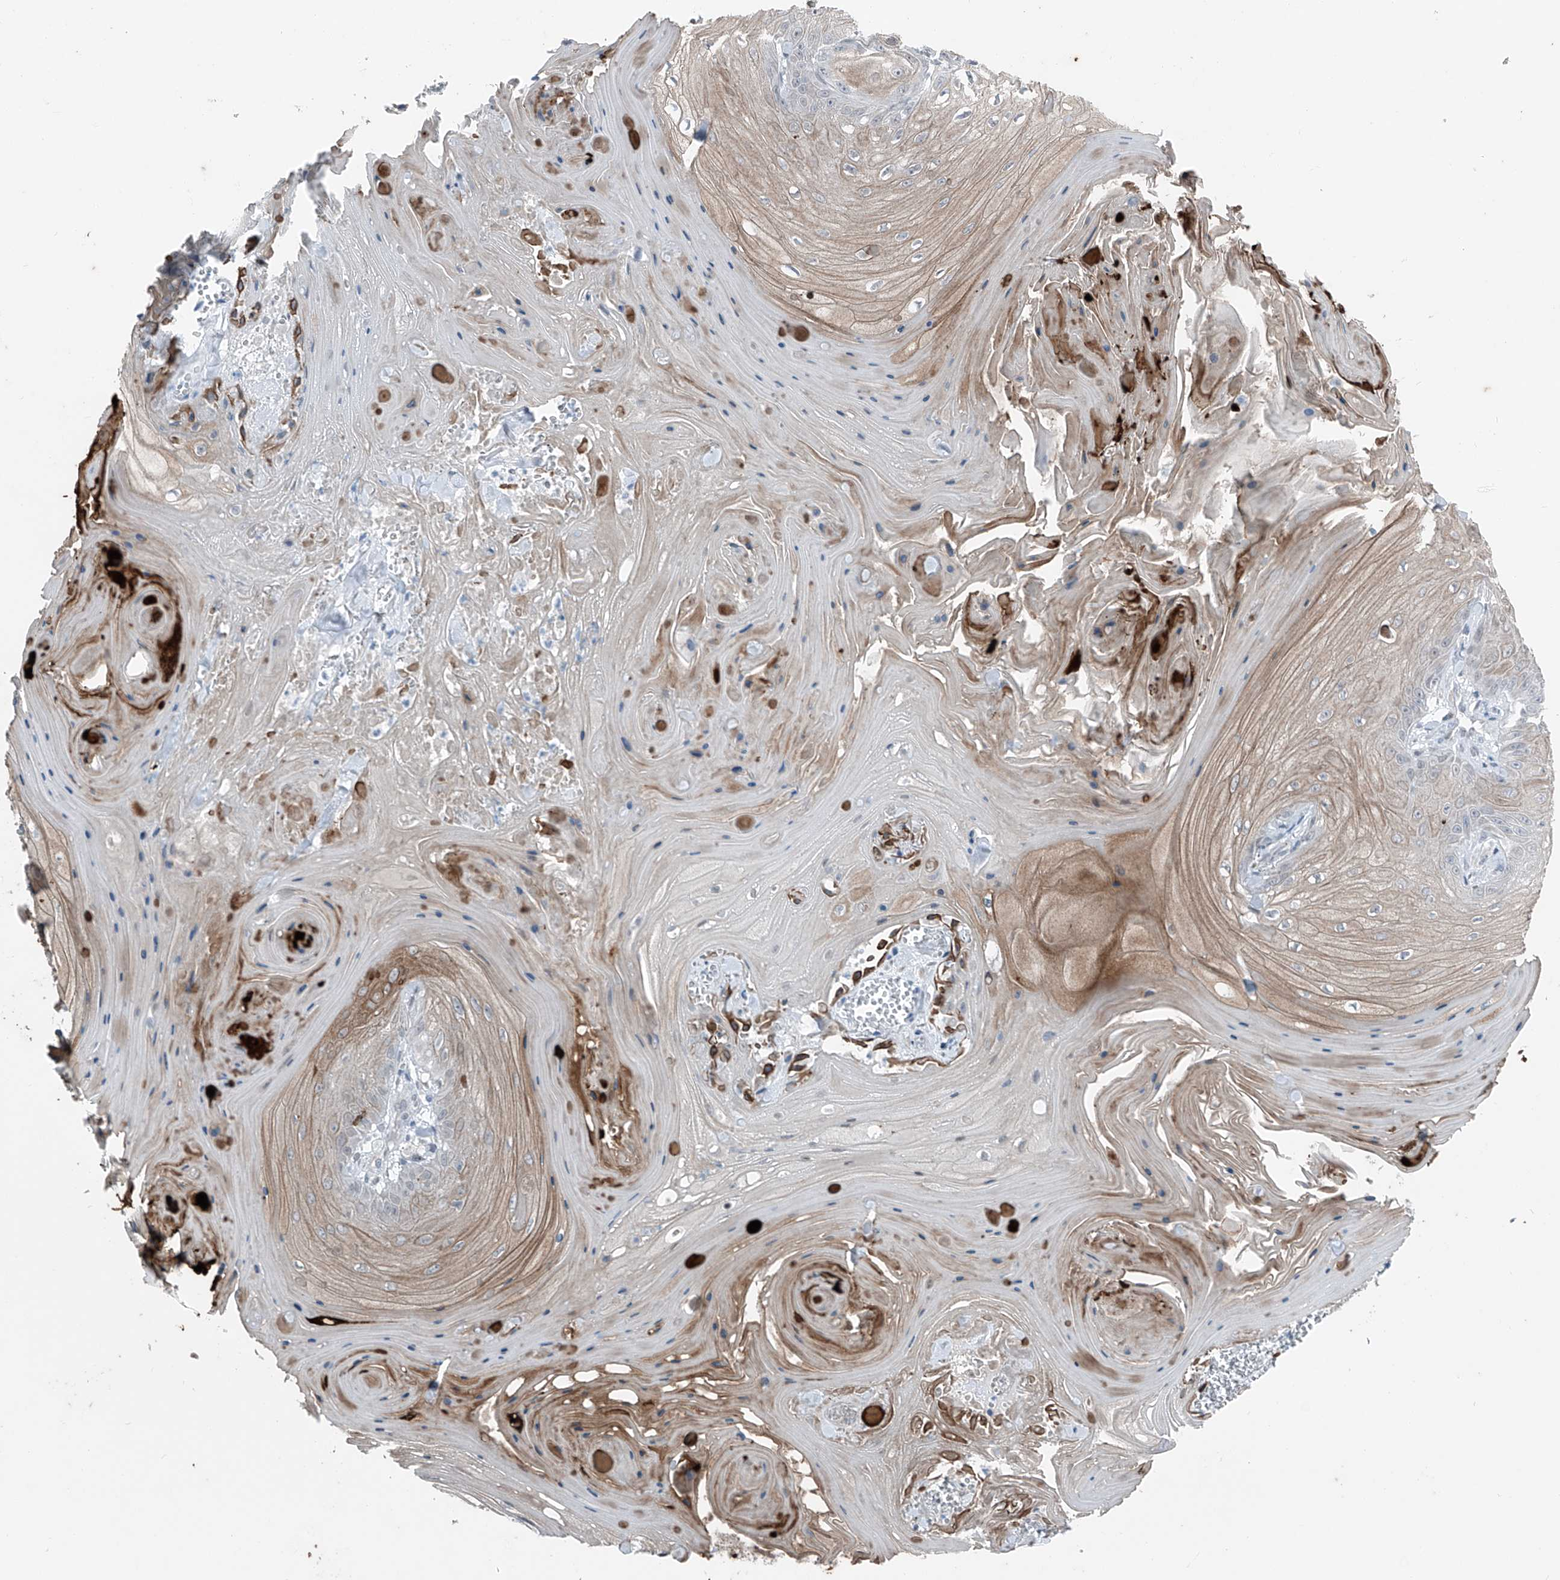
{"staining": {"intensity": "negative", "quantity": "none", "location": "none"}, "tissue": "skin cancer", "cell_type": "Tumor cells", "image_type": "cancer", "snomed": [{"axis": "morphology", "description": "Squamous cell carcinoma, NOS"}, {"axis": "topography", "description": "Skin"}], "caption": "High power microscopy histopathology image of an immunohistochemistry micrograph of skin squamous cell carcinoma, revealing no significant staining in tumor cells.", "gene": "DYRK1B", "patient": {"sex": "male", "age": 74}}